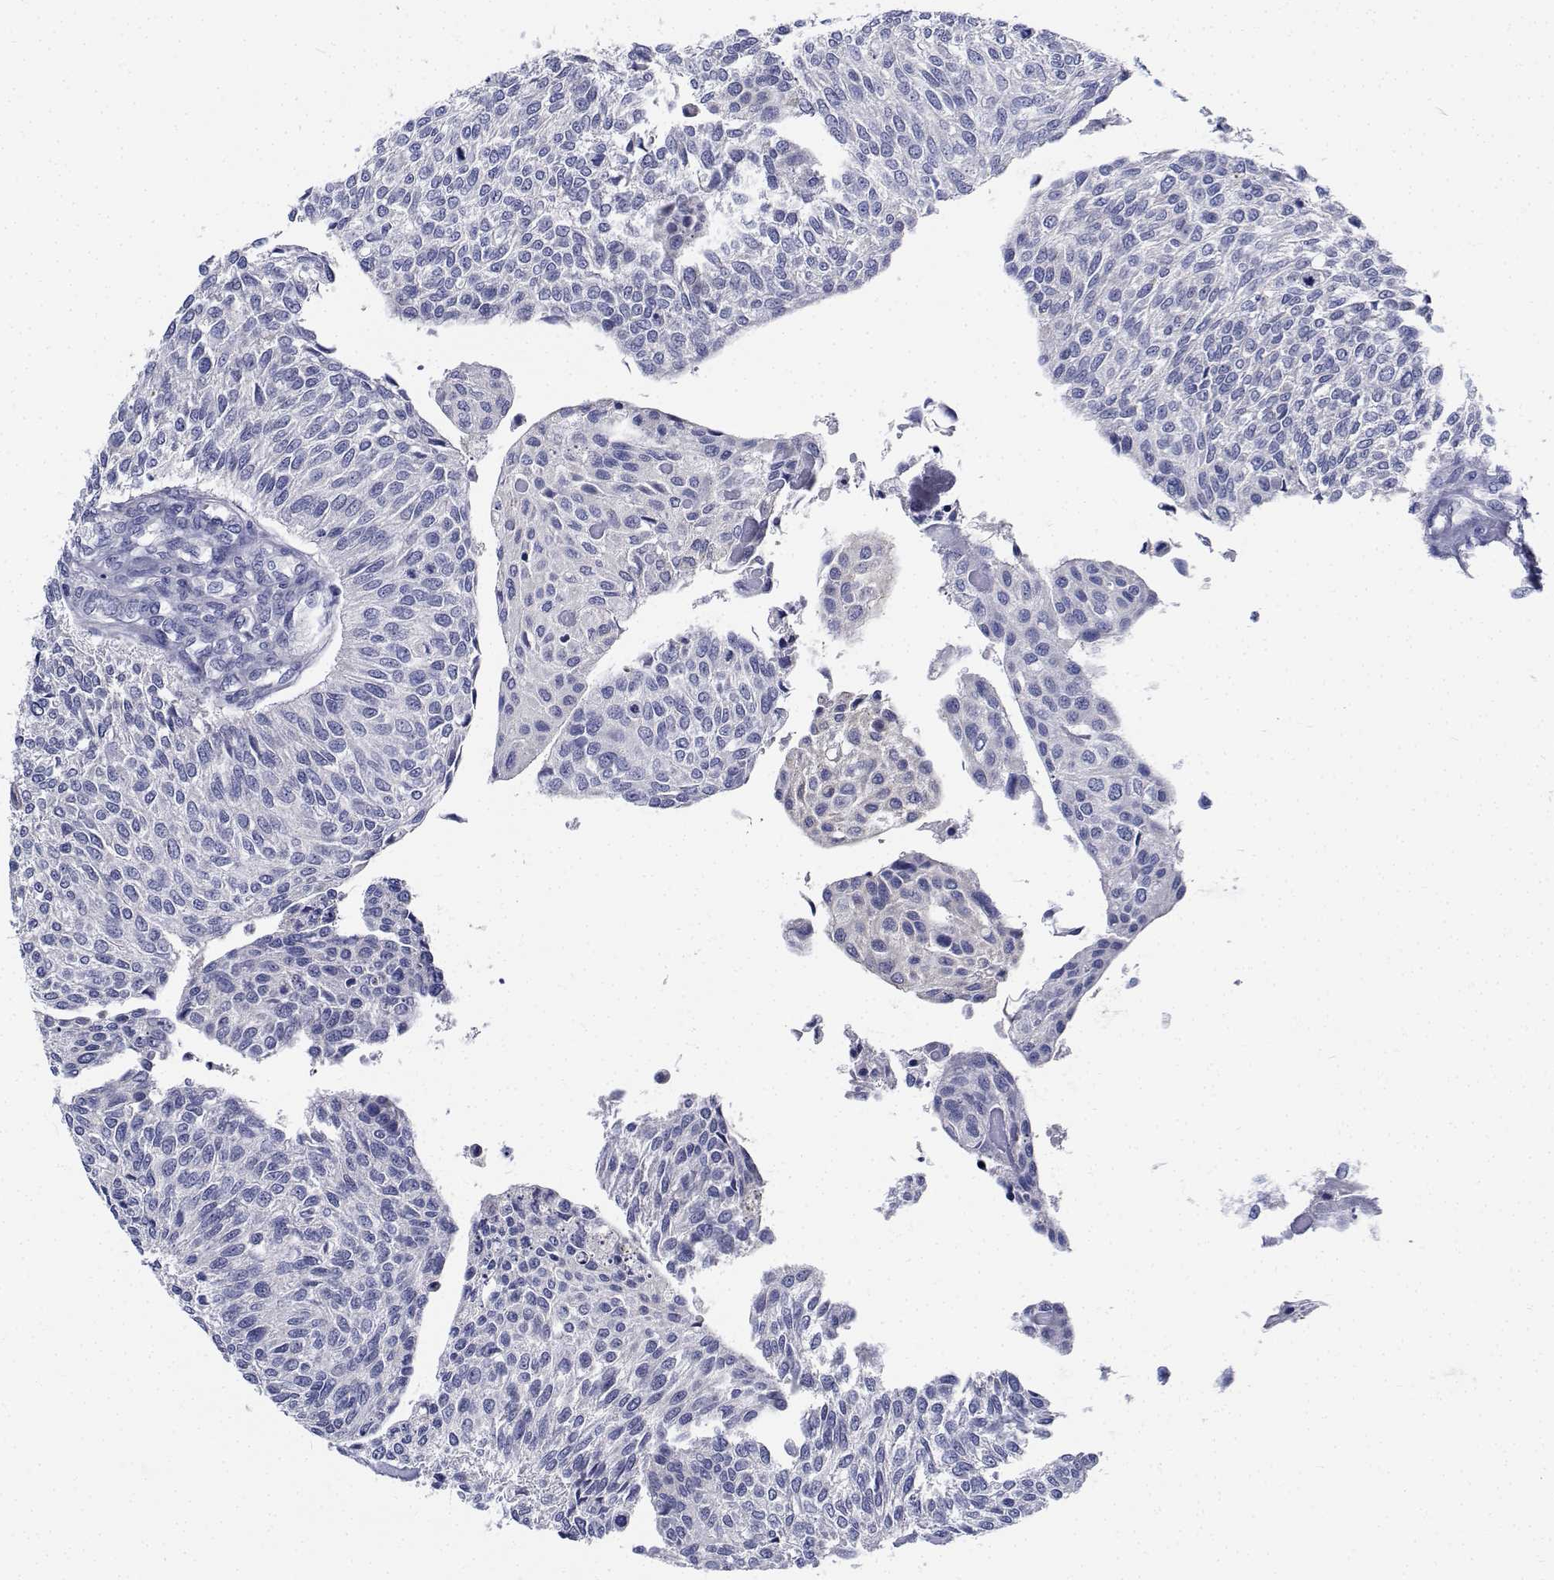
{"staining": {"intensity": "negative", "quantity": "none", "location": "none"}, "tissue": "urothelial cancer", "cell_type": "Tumor cells", "image_type": "cancer", "snomed": [{"axis": "morphology", "description": "Urothelial carcinoma, NOS"}, {"axis": "topography", "description": "Urinary bladder"}], "caption": "Protein analysis of transitional cell carcinoma exhibits no significant expression in tumor cells.", "gene": "CDHR3", "patient": {"sex": "male", "age": 55}}